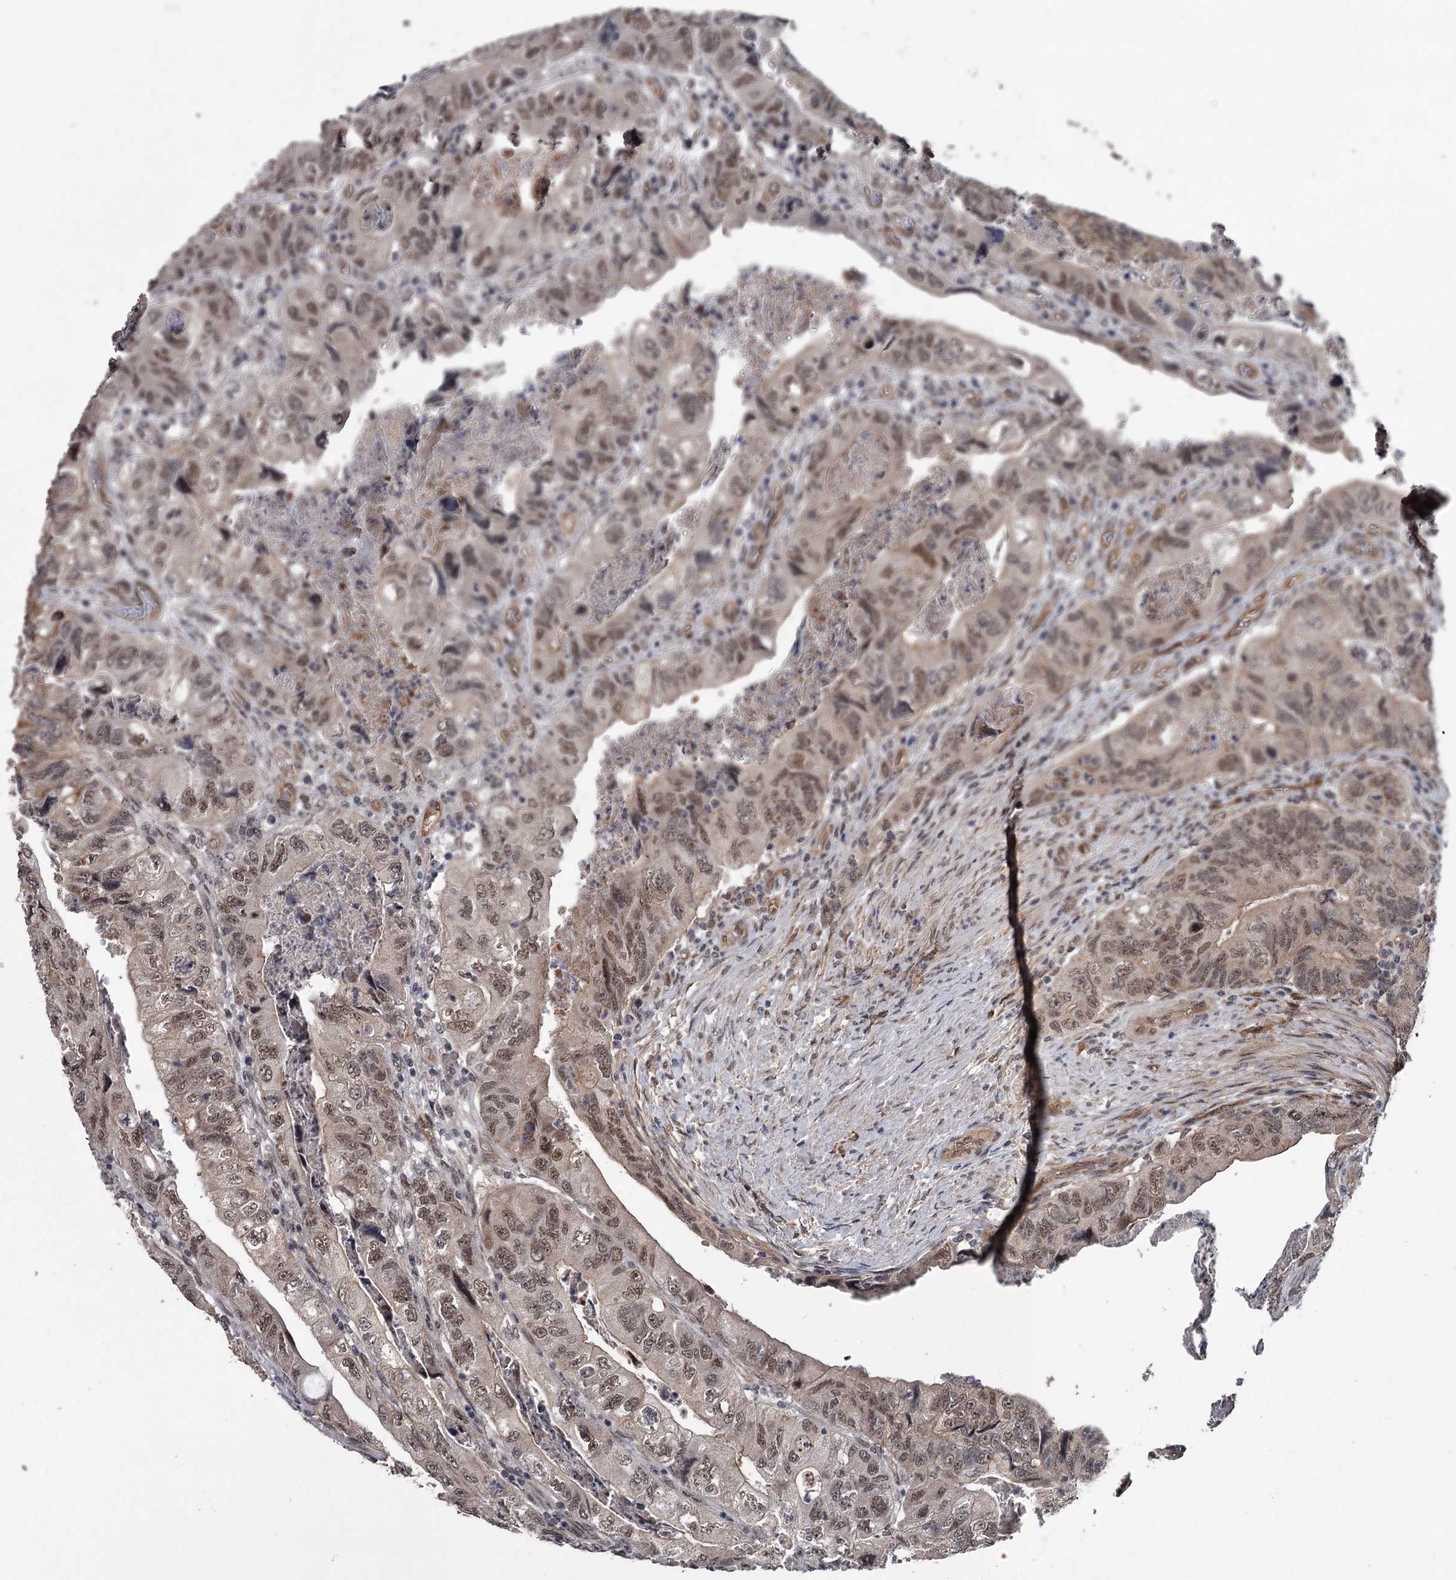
{"staining": {"intensity": "moderate", "quantity": ">75%", "location": "cytoplasmic/membranous,nuclear"}, "tissue": "colorectal cancer", "cell_type": "Tumor cells", "image_type": "cancer", "snomed": [{"axis": "morphology", "description": "Adenocarcinoma, NOS"}, {"axis": "topography", "description": "Rectum"}], "caption": "This is an image of immunohistochemistry staining of colorectal cancer (adenocarcinoma), which shows moderate staining in the cytoplasmic/membranous and nuclear of tumor cells.", "gene": "CDC42EP2", "patient": {"sex": "male", "age": 63}}